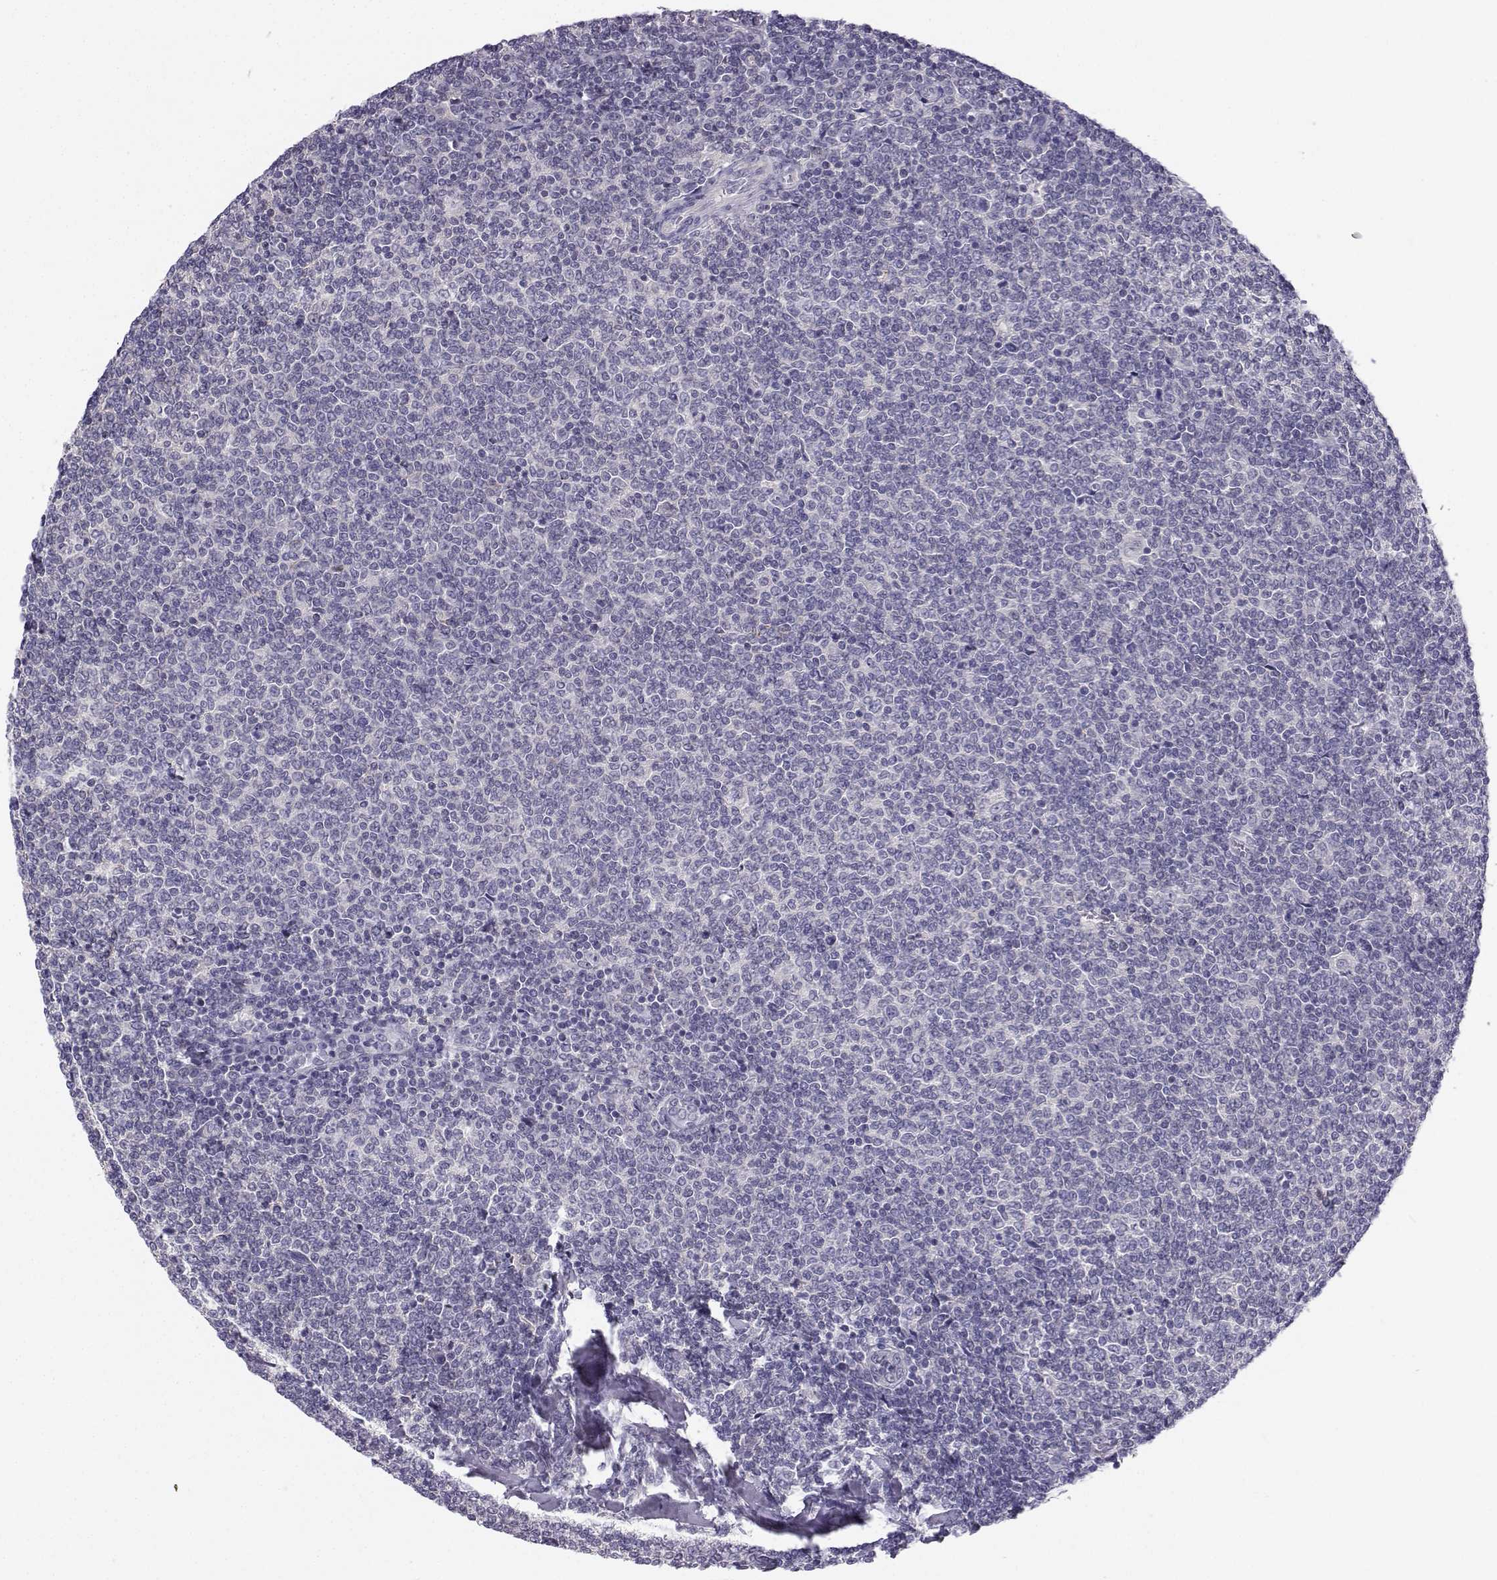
{"staining": {"intensity": "negative", "quantity": "none", "location": "none"}, "tissue": "lymphoma", "cell_type": "Tumor cells", "image_type": "cancer", "snomed": [{"axis": "morphology", "description": "Malignant lymphoma, non-Hodgkin's type, Low grade"}, {"axis": "topography", "description": "Lymph node"}], "caption": "Immunohistochemistry (IHC) micrograph of neoplastic tissue: human malignant lymphoma, non-Hodgkin's type (low-grade) stained with DAB demonstrates no significant protein staining in tumor cells.", "gene": "MROH7", "patient": {"sex": "male", "age": 52}}